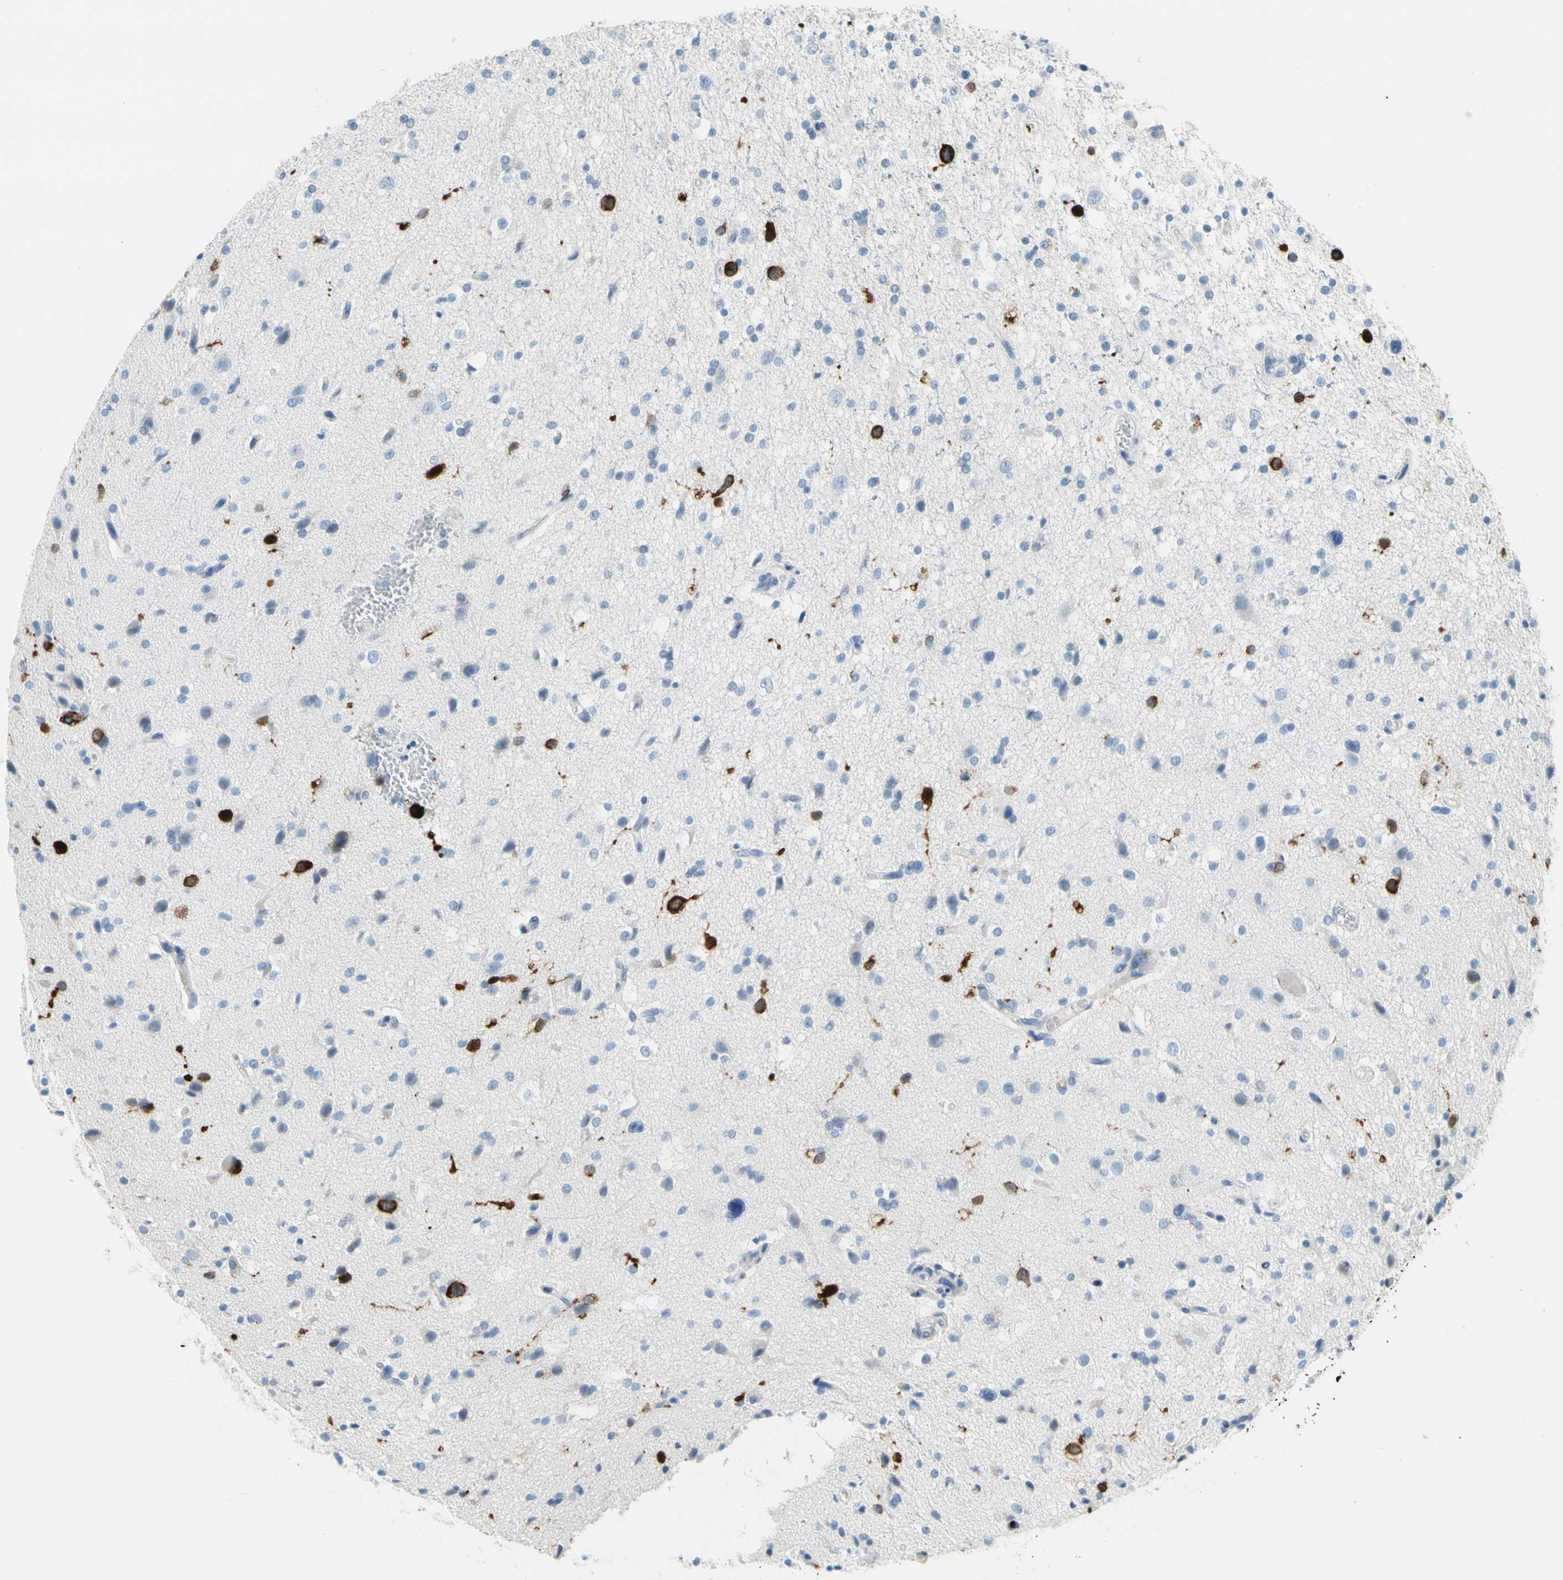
{"staining": {"intensity": "strong", "quantity": "<25%", "location": "cytoplasmic/membranous"}, "tissue": "glioma", "cell_type": "Tumor cells", "image_type": "cancer", "snomed": [{"axis": "morphology", "description": "Glioma, malignant, High grade"}, {"axis": "topography", "description": "Brain"}], "caption": "High-magnification brightfield microscopy of malignant glioma (high-grade) stained with DAB (3,3'-diaminobenzidine) (brown) and counterstained with hematoxylin (blue). tumor cells exhibit strong cytoplasmic/membranous positivity is present in approximately<25% of cells.", "gene": "TACC3", "patient": {"sex": "male", "age": 33}}